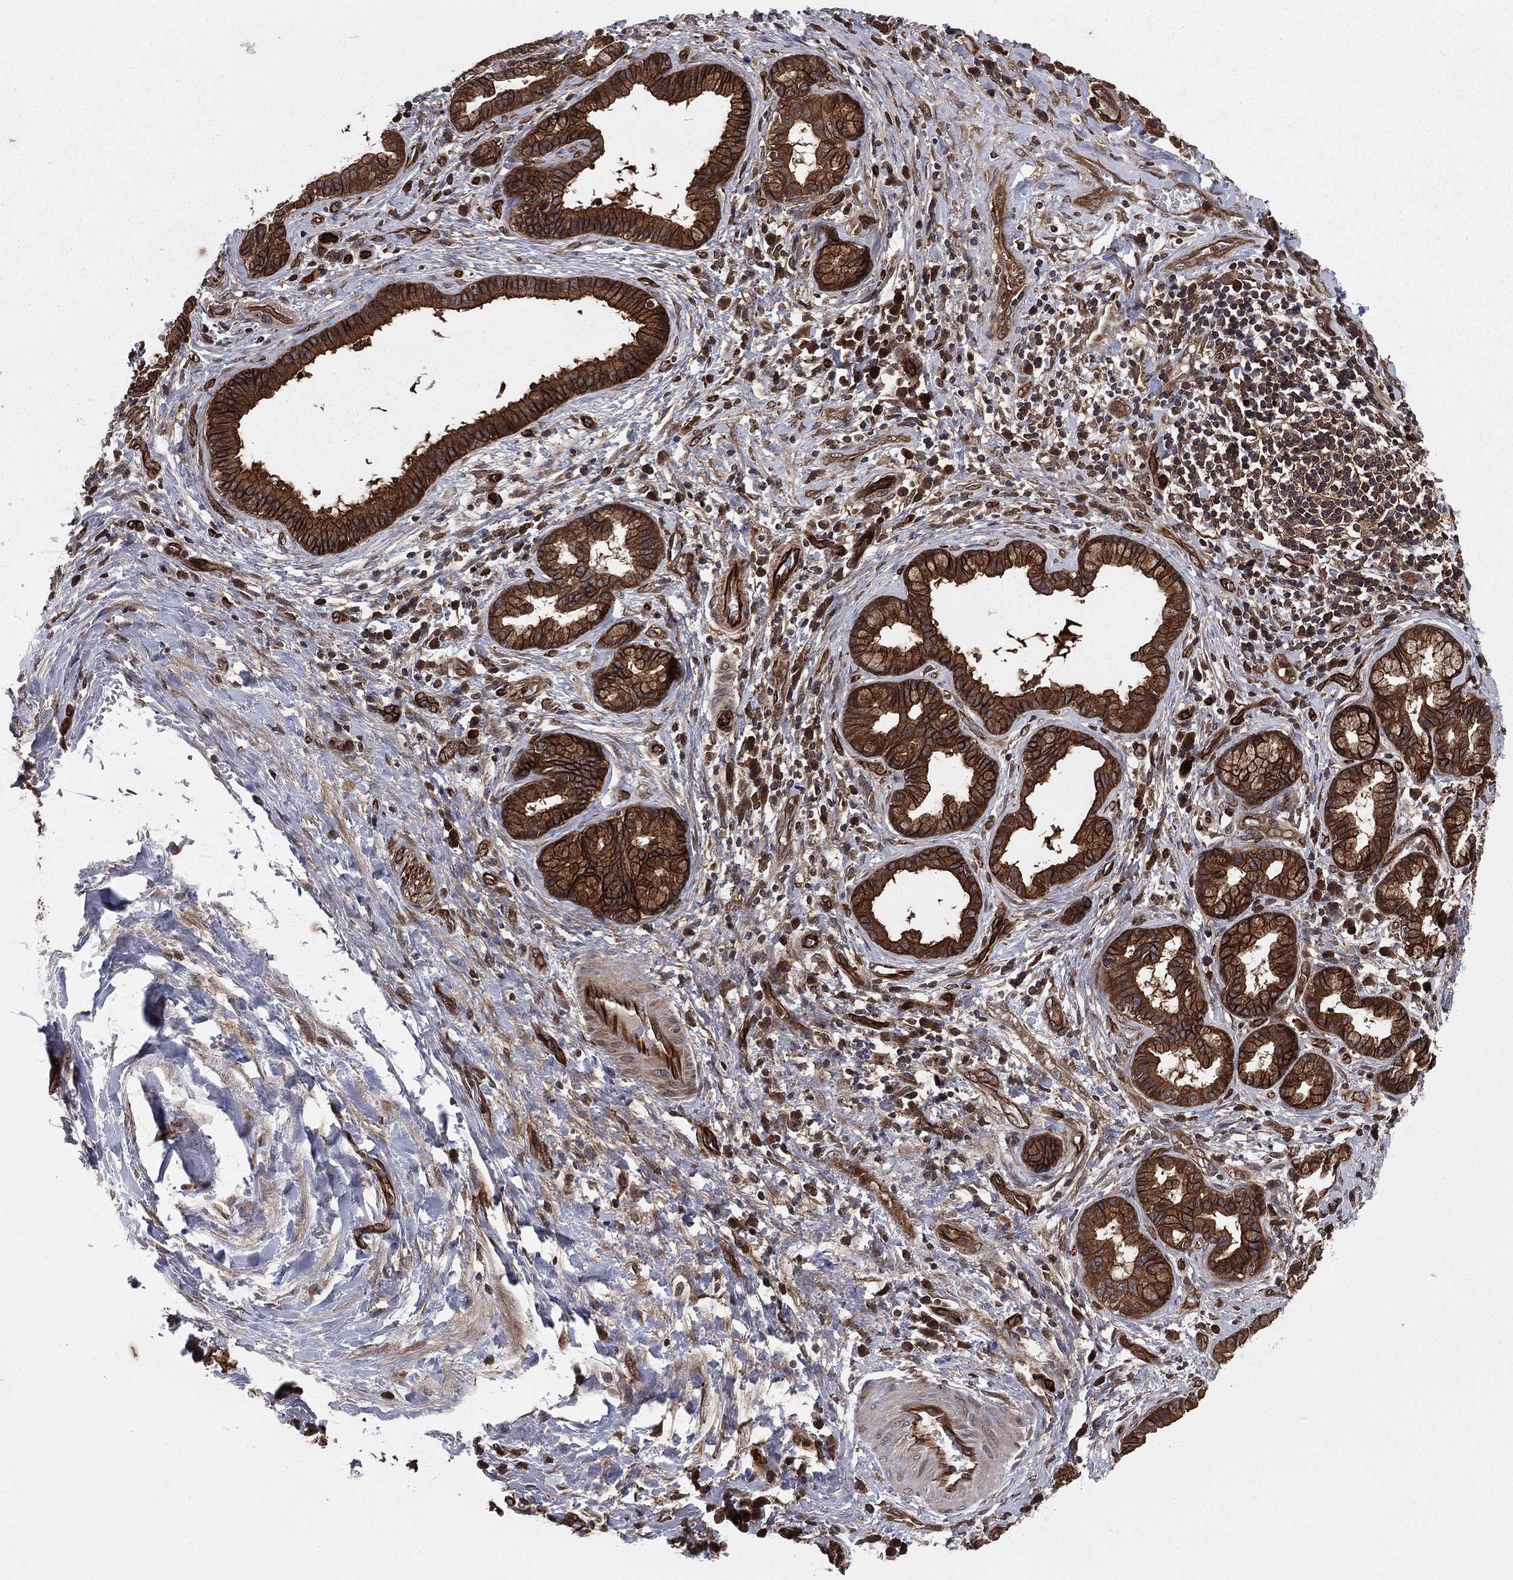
{"staining": {"intensity": "strong", "quantity": ">75%", "location": "cytoplasmic/membranous"}, "tissue": "liver cancer", "cell_type": "Tumor cells", "image_type": "cancer", "snomed": [{"axis": "morphology", "description": "Cholangiocarcinoma"}, {"axis": "topography", "description": "Liver"}], "caption": "Tumor cells show strong cytoplasmic/membranous expression in approximately >75% of cells in liver cholangiocarcinoma.", "gene": "CERT1", "patient": {"sex": "female", "age": 73}}